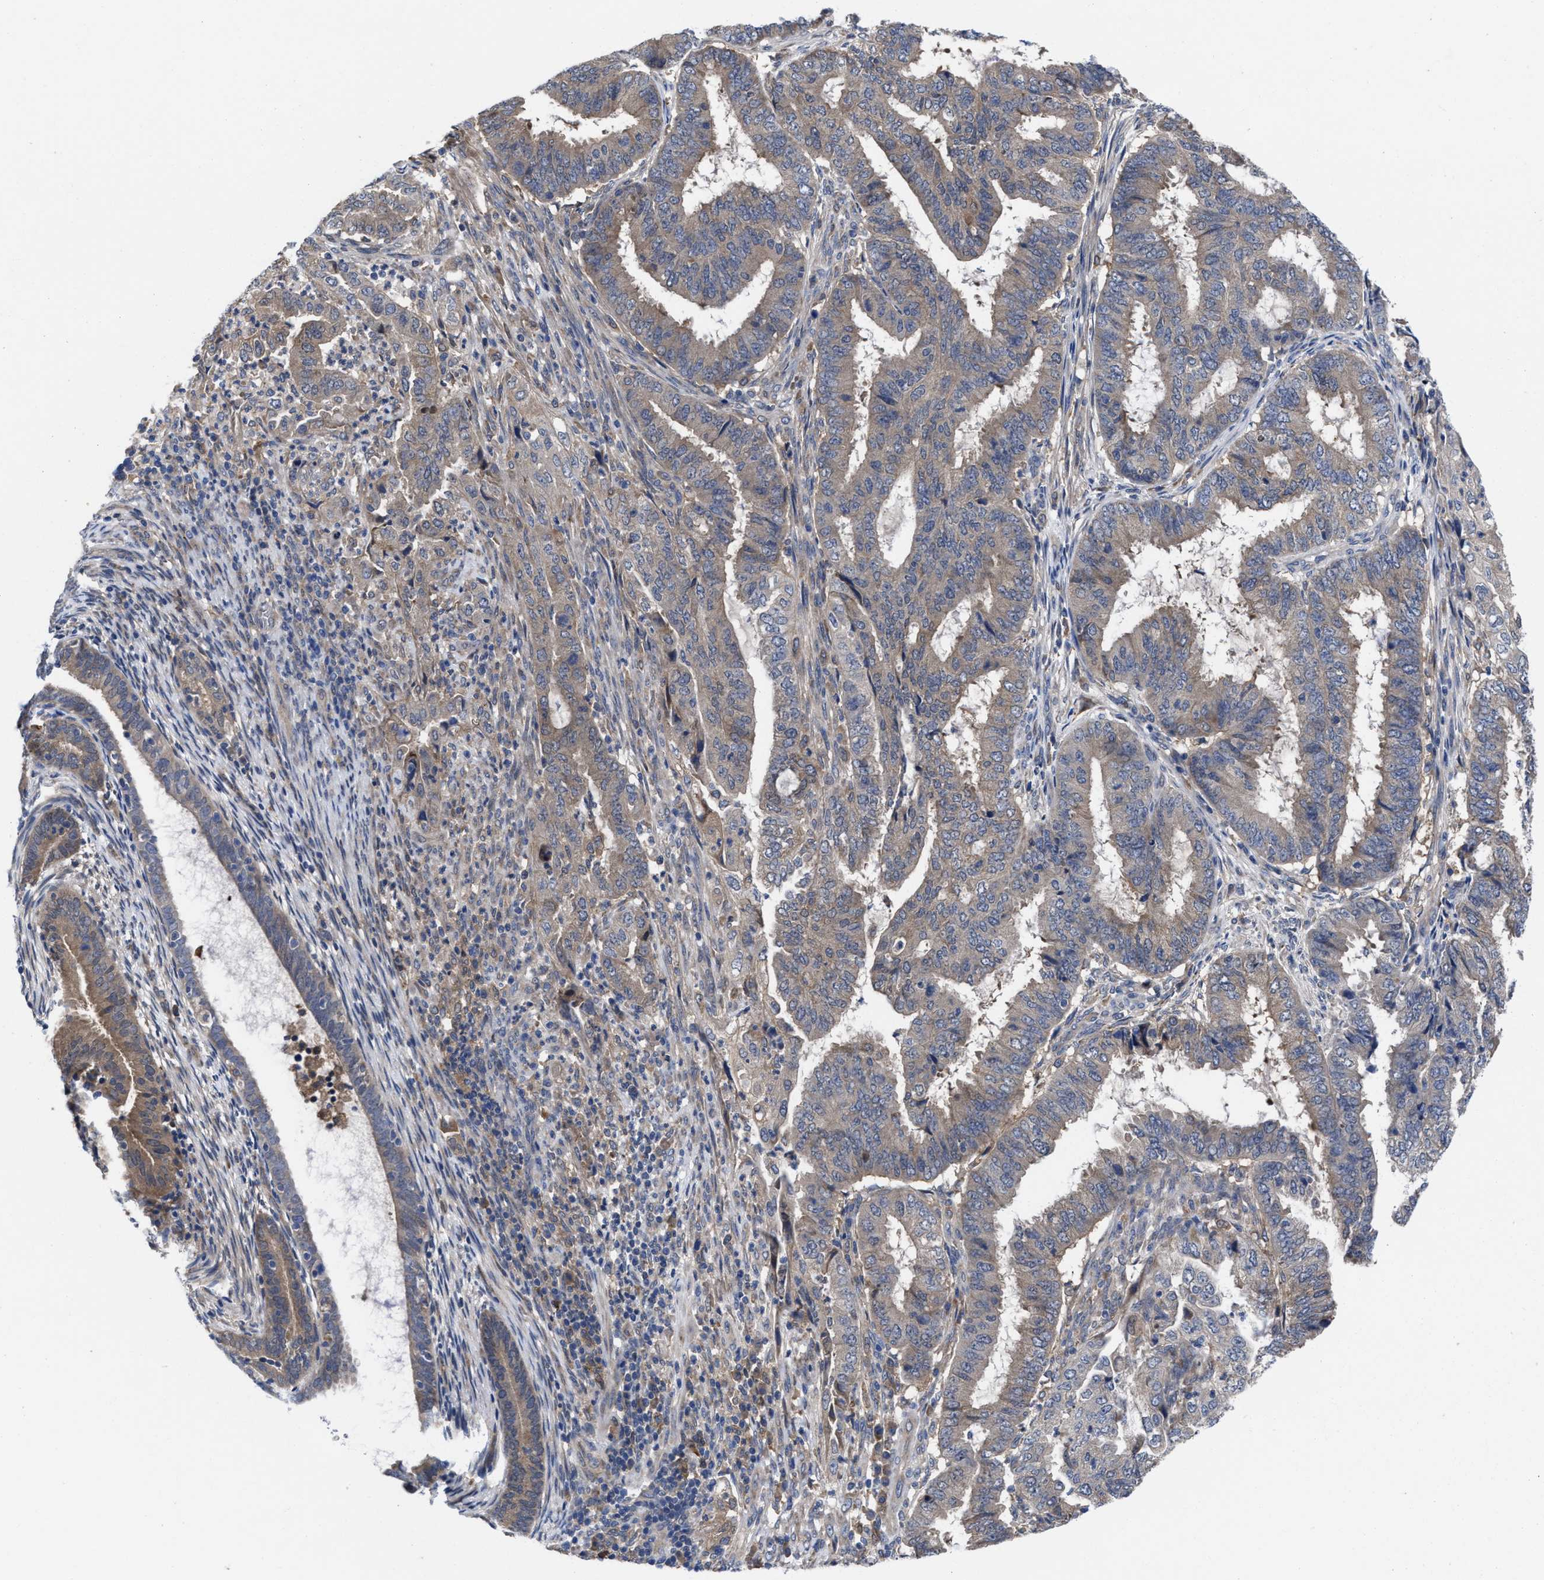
{"staining": {"intensity": "weak", "quantity": "25%-75%", "location": "cytoplasmic/membranous"}, "tissue": "endometrial cancer", "cell_type": "Tumor cells", "image_type": "cancer", "snomed": [{"axis": "morphology", "description": "Adenocarcinoma, NOS"}, {"axis": "topography", "description": "Endometrium"}], "caption": "Brown immunohistochemical staining in human endometrial cancer (adenocarcinoma) reveals weak cytoplasmic/membranous positivity in approximately 25%-75% of tumor cells.", "gene": "TXNDC17", "patient": {"sex": "female", "age": 51}}